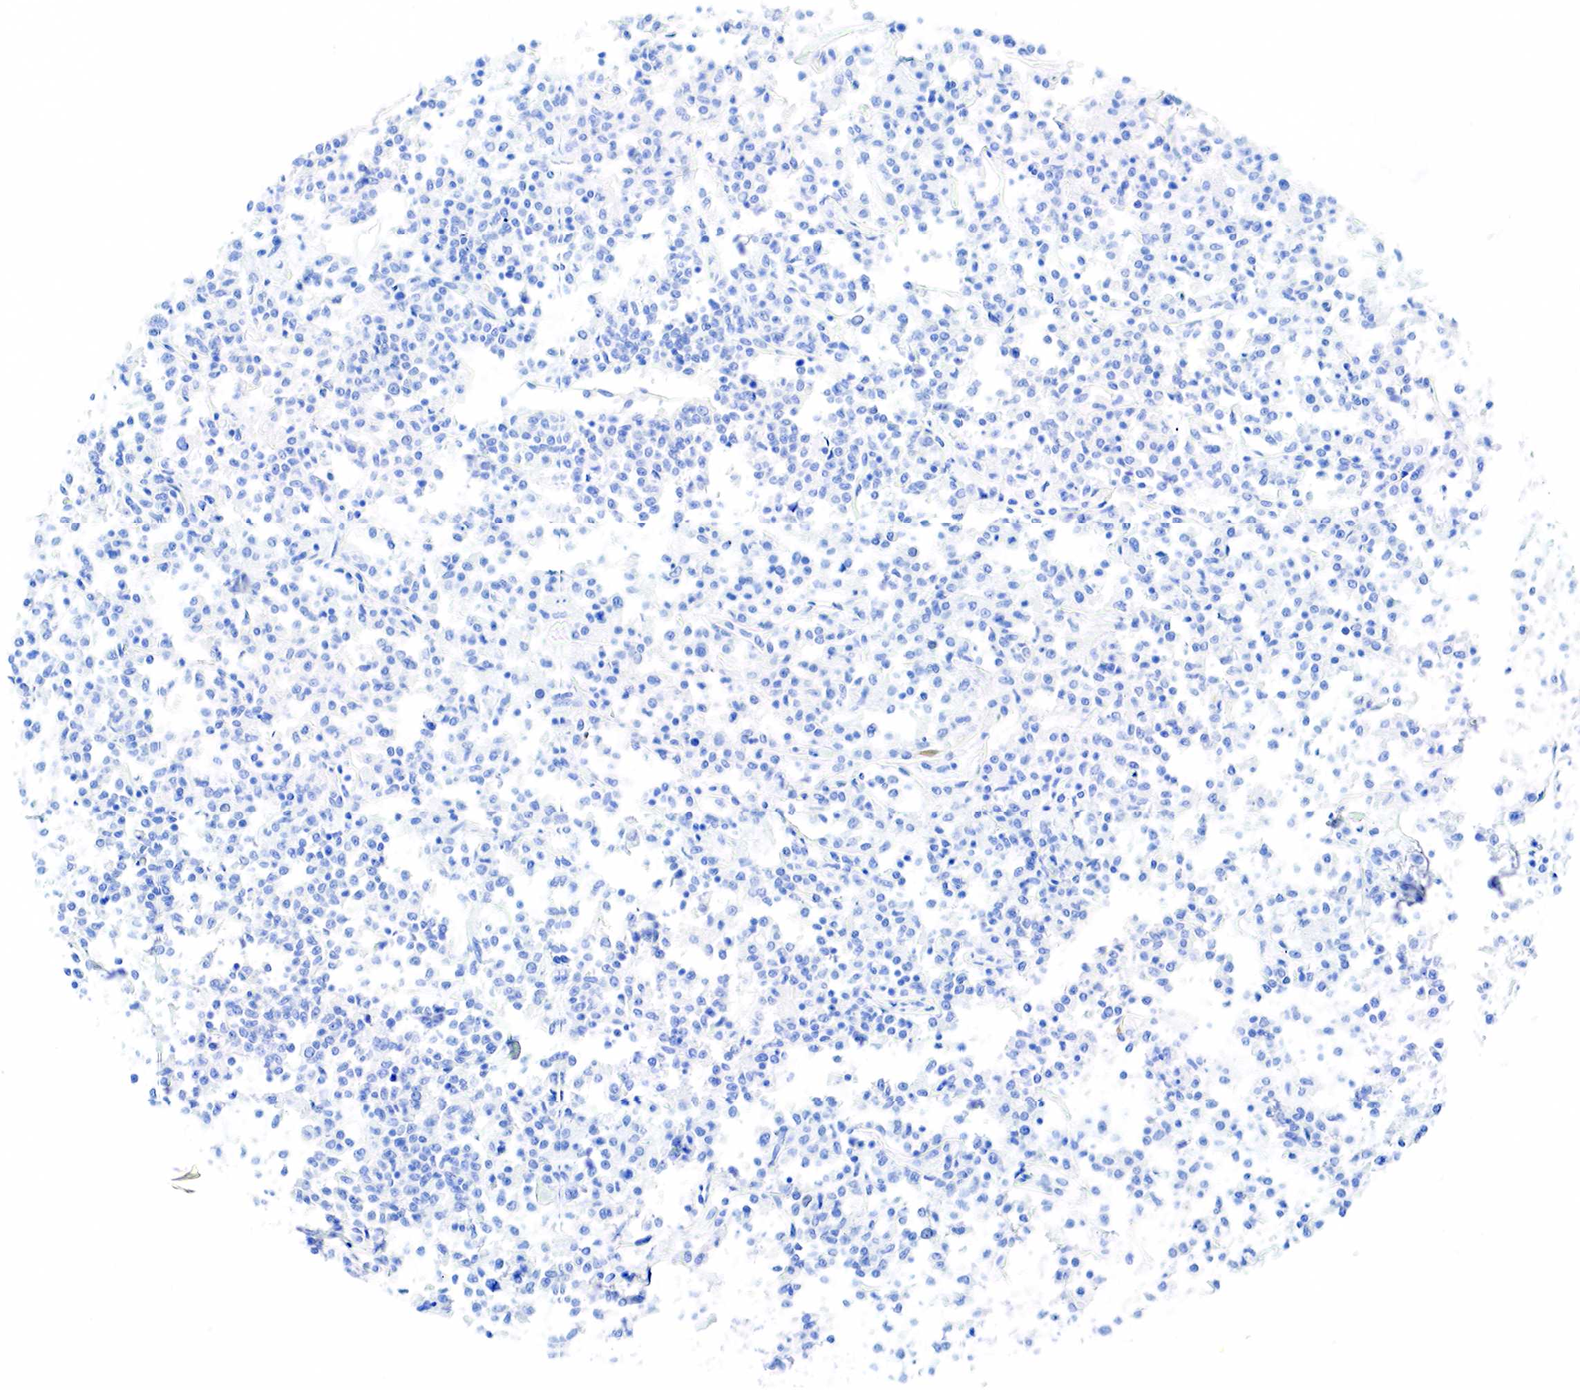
{"staining": {"intensity": "negative", "quantity": "none", "location": "none"}, "tissue": "lymphoma", "cell_type": "Tumor cells", "image_type": "cancer", "snomed": [{"axis": "morphology", "description": "Malignant lymphoma, non-Hodgkin's type, Low grade"}, {"axis": "topography", "description": "Small intestine"}], "caption": "IHC of human lymphoma reveals no expression in tumor cells.", "gene": "KRT7", "patient": {"sex": "female", "age": 59}}